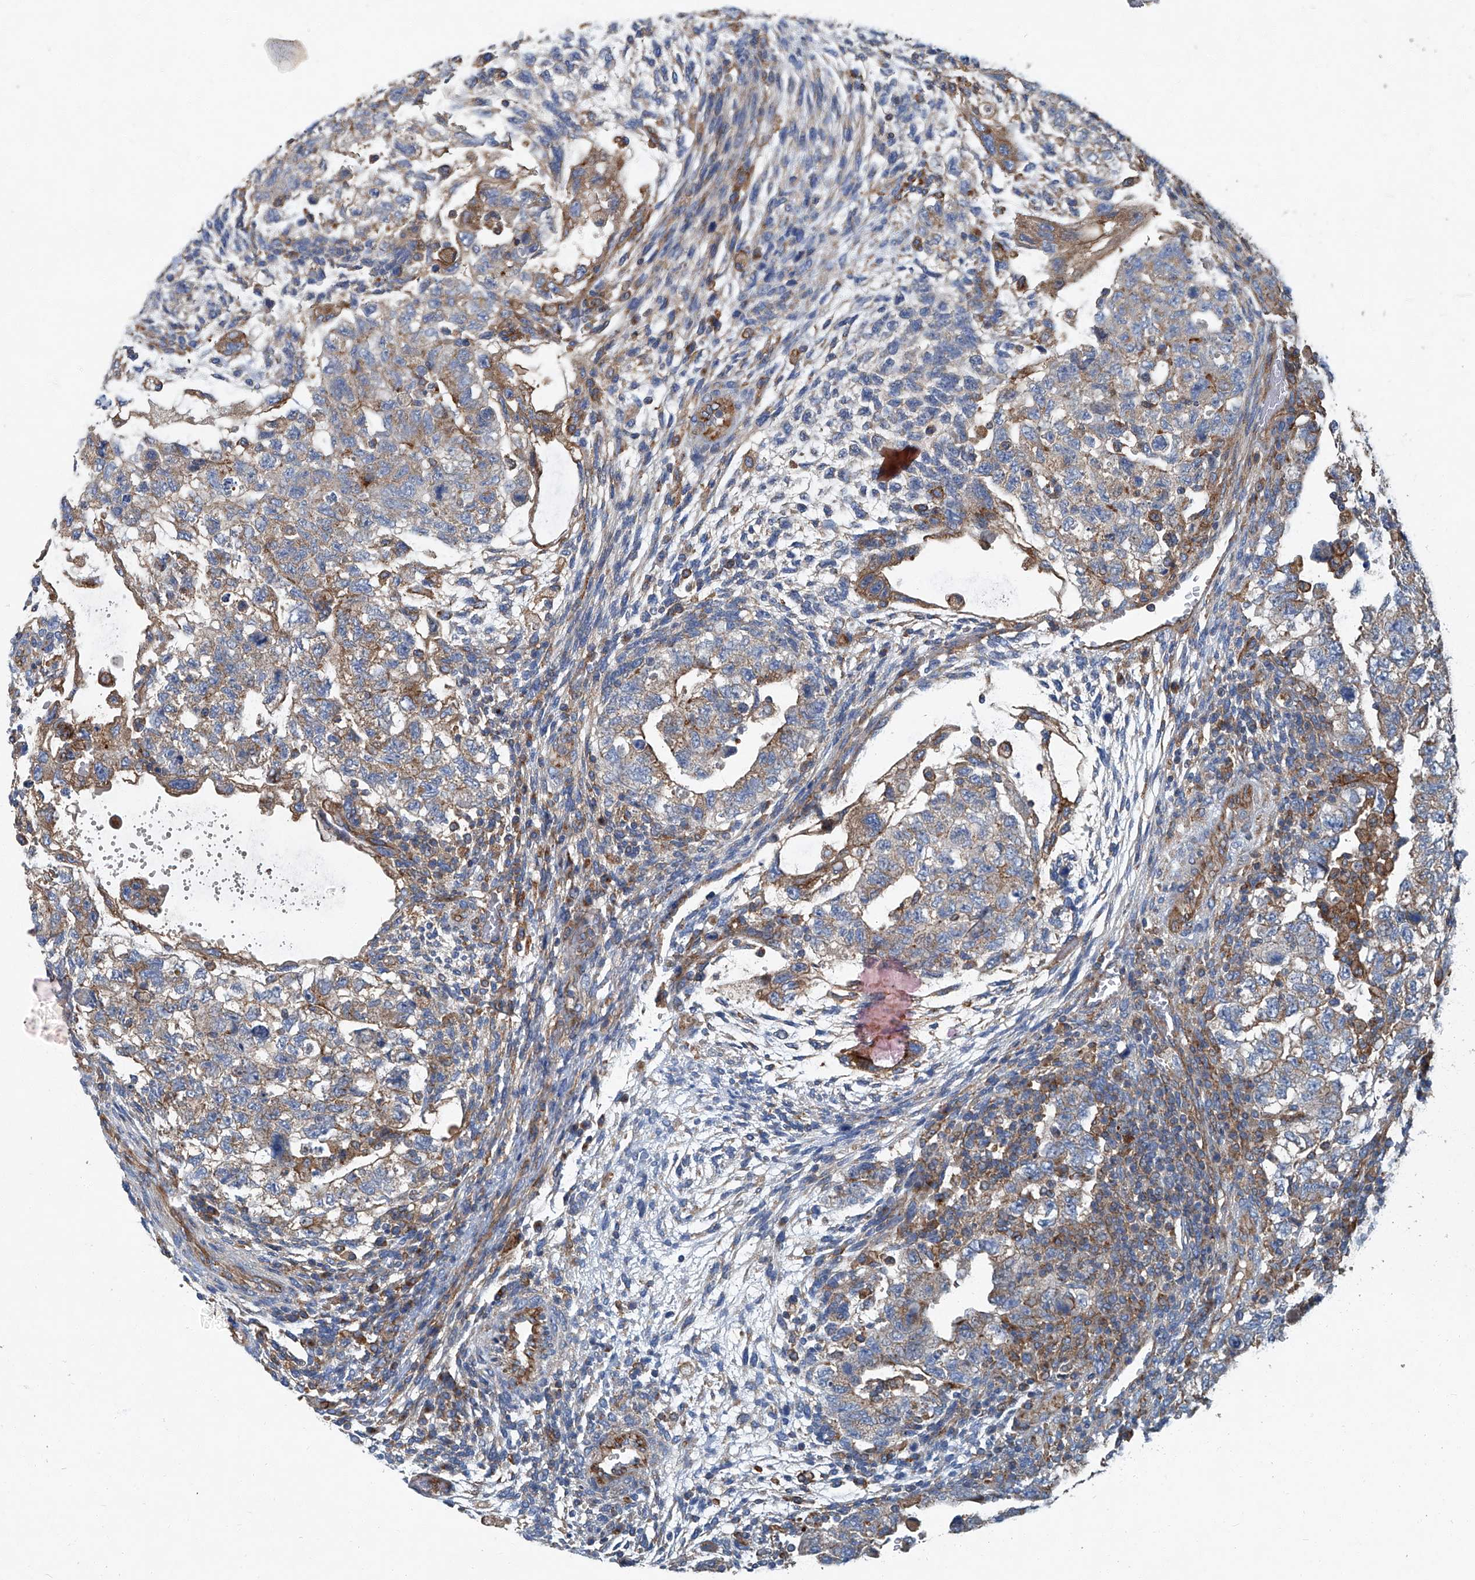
{"staining": {"intensity": "moderate", "quantity": "25%-75%", "location": "cytoplasmic/membranous"}, "tissue": "testis cancer", "cell_type": "Tumor cells", "image_type": "cancer", "snomed": [{"axis": "morphology", "description": "Carcinoma, Embryonal, NOS"}, {"axis": "topography", "description": "Testis"}], "caption": "About 25%-75% of tumor cells in testis cancer (embryonal carcinoma) demonstrate moderate cytoplasmic/membranous protein staining as visualized by brown immunohistochemical staining.", "gene": "PIGH", "patient": {"sex": "male", "age": 36}}